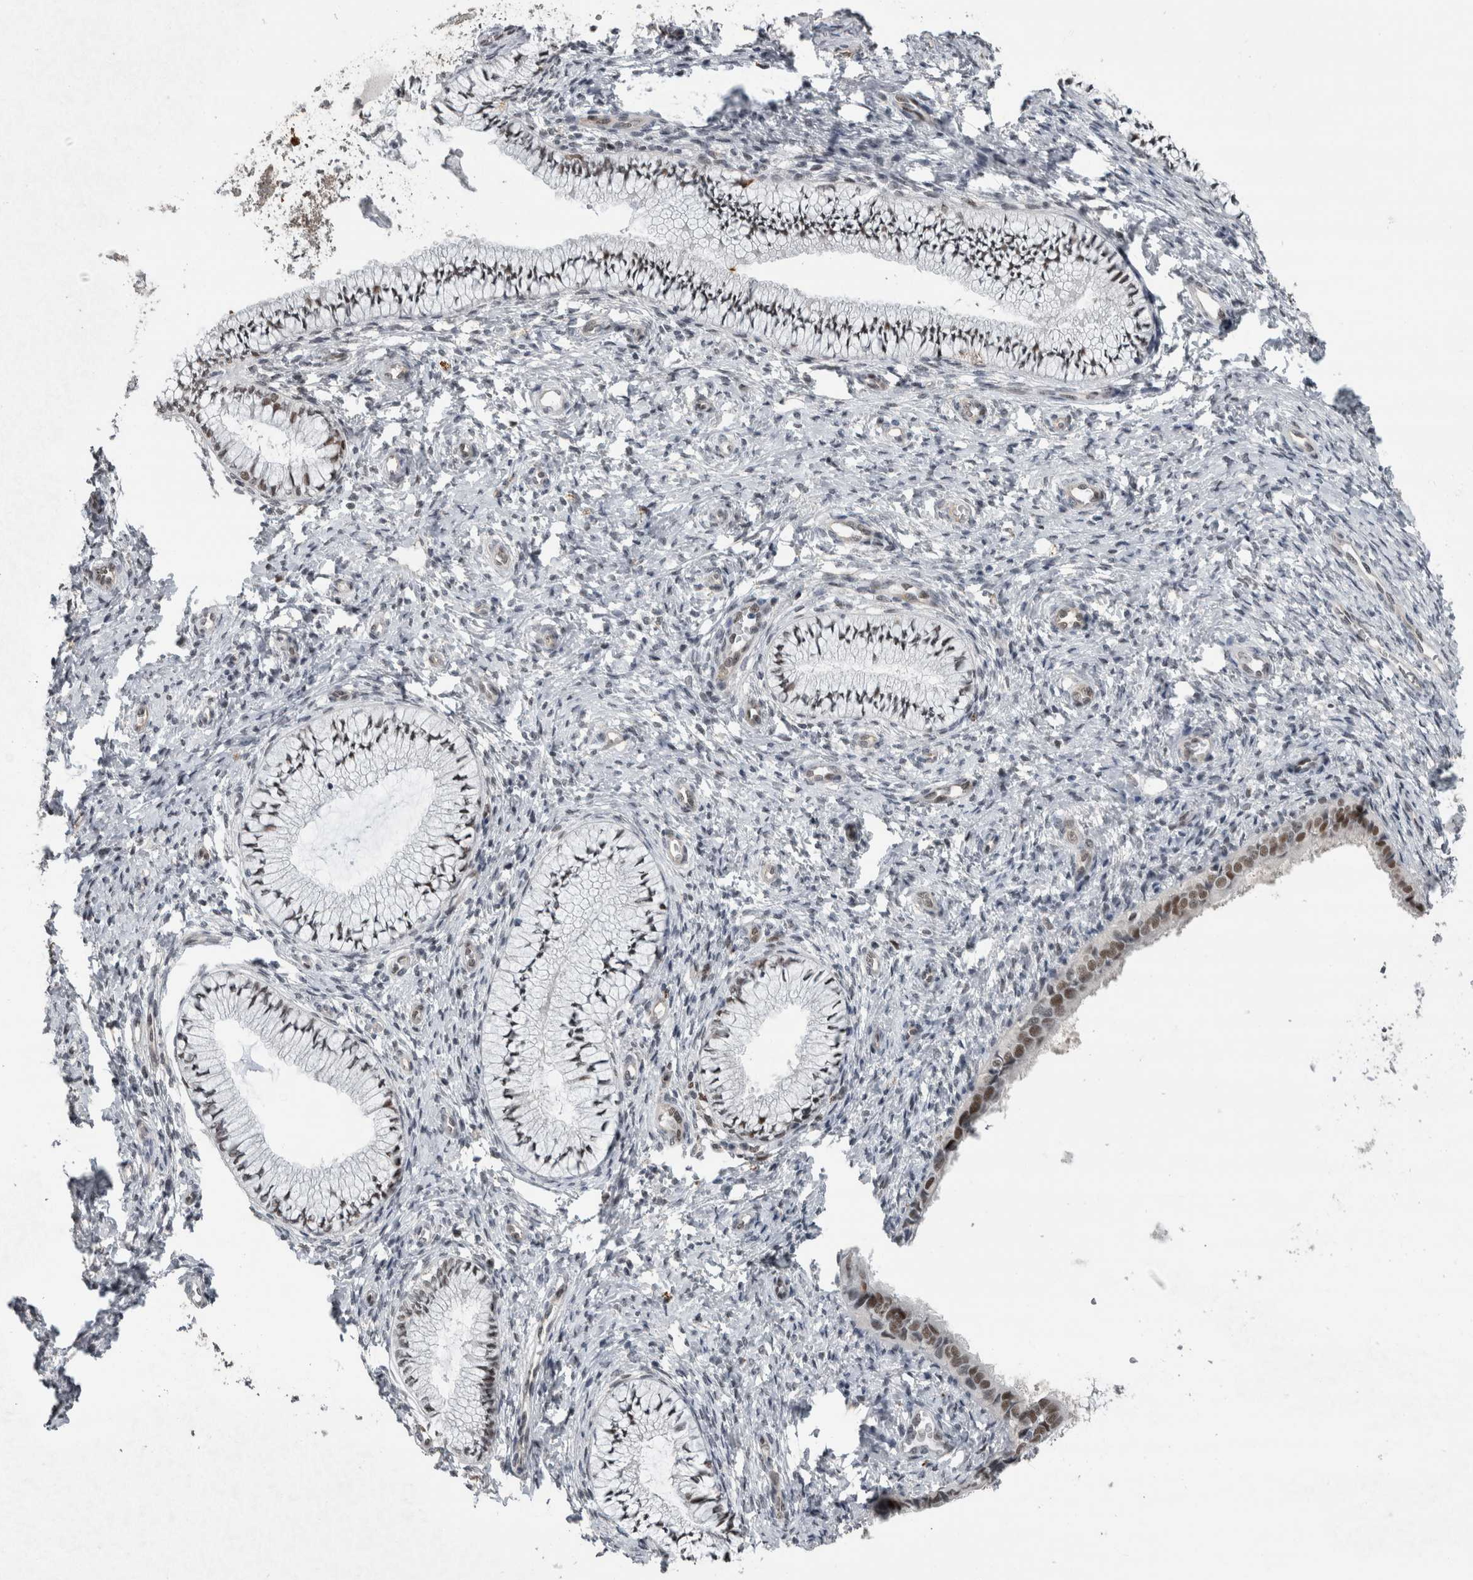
{"staining": {"intensity": "moderate", "quantity": "25%-75%", "location": "nuclear"}, "tissue": "cervix", "cell_type": "Glandular cells", "image_type": "normal", "snomed": [{"axis": "morphology", "description": "Normal tissue, NOS"}, {"axis": "topography", "description": "Cervix"}], "caption": "Immunohistochemistry of normal human cervix reveals medium levels of moderate nuclear expression in approximately 25%-75% of glandular cells. (DAB IHC, brown staining for protein, blue staining for nuclei).", "gene": "POLD2", "patient": {"sex": "female", "age": 36}}